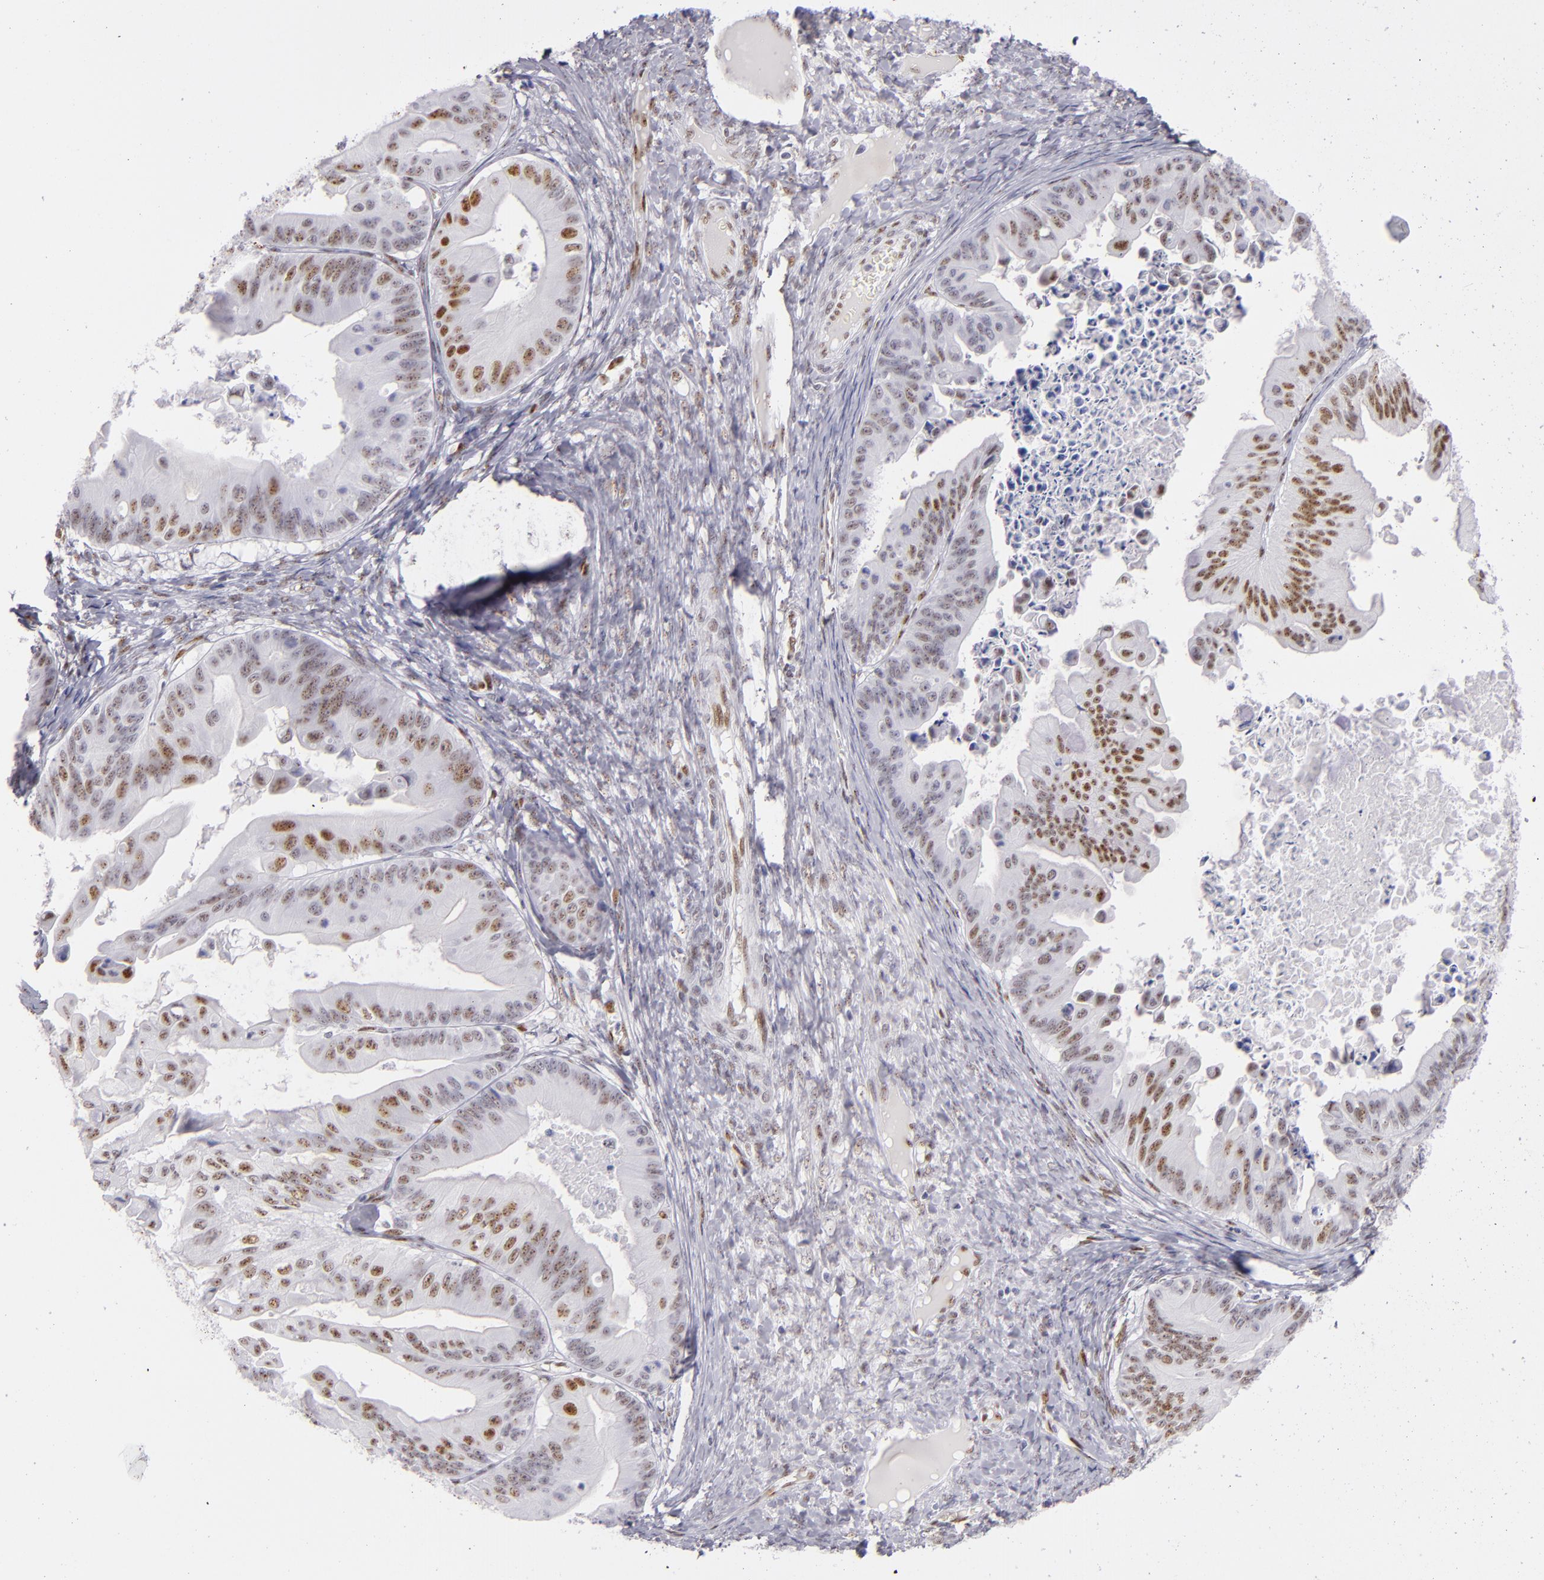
{"staining": {"intensity": "moderate", "quantity": "25%-75%", "location": "nuclear"}, "tissue": "ovarian cancer", "cell_type": "Tumor cells", "image_type": "cancer", "snomed": [{"axis": "morphology", "description": "Cystadenocarcinoma, mucinous, NOS"}, {"axis": "topography", "description": "Ovary"}], "caption": "Immunohistochemical staining of ovarian mucinous cystadenocarcinoma demonstrates medium levels of moderate nuclear protein positivity in about 25%-75% of tumor cells. The protein is shown in brown color, while the nuclei are stained blue.", "gene": "TOP3A", "patient": {"sex": "female", "age": 37}}